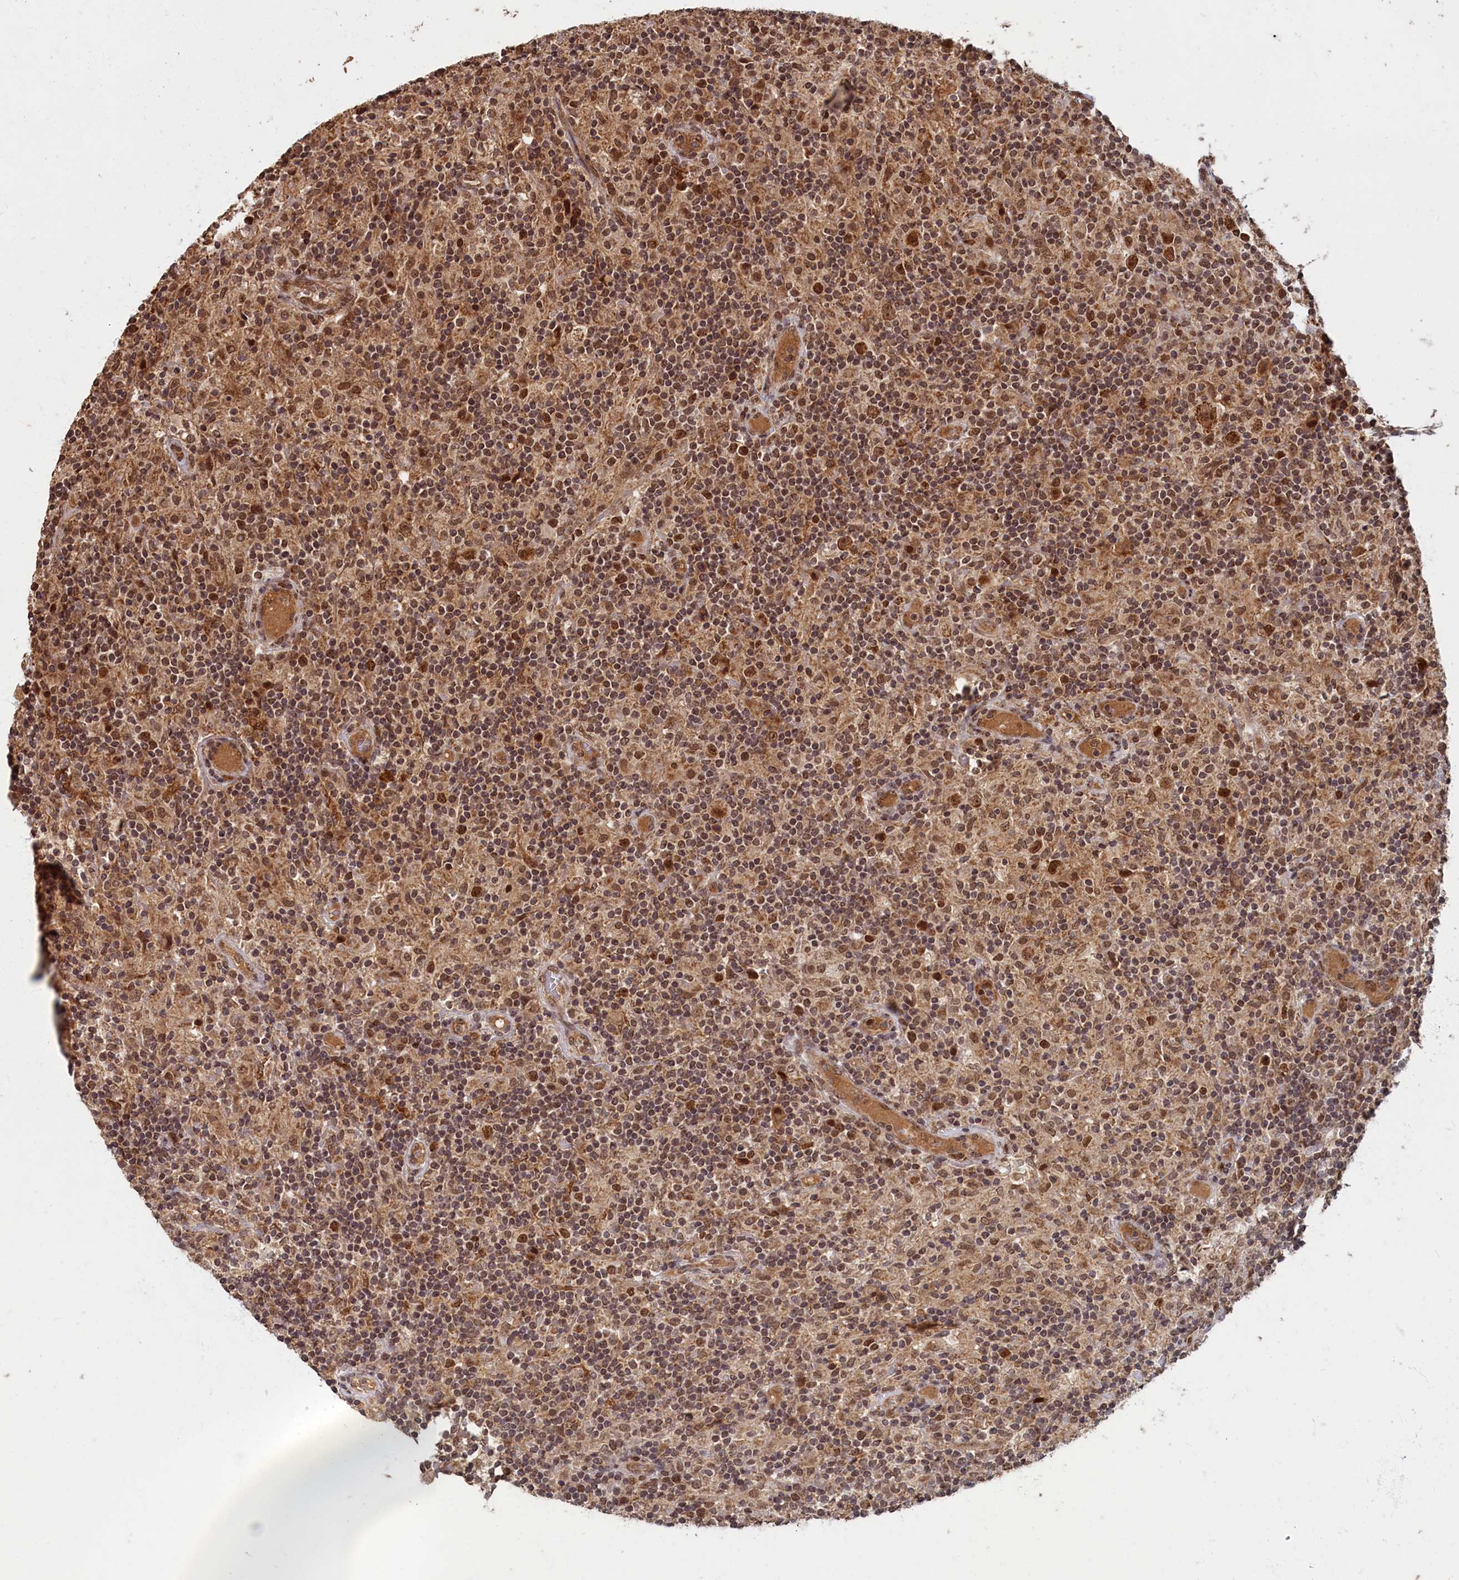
{"staining": {"intensity": "strong", "quantity": ">75%", "location": "cytoplasmic/membranous,nuclear"}, "tissue": "lymphoma", "cell_type": "Tumor cells", "image_type": "cancer", "snomed": [{"axis": "morphology", "description": "Hodgkin's disease, NOS"}, {"axis": "topography", "description": "Lymph node"}], "caption": "Hodgkin's disease stained for a protein (brown) shows strong cytoplasmic/membranous and nuclear positive expression in about >75% of tumor cells.", "gene": "BRCA1", "patient": {"sex": "male", "age": 70}}